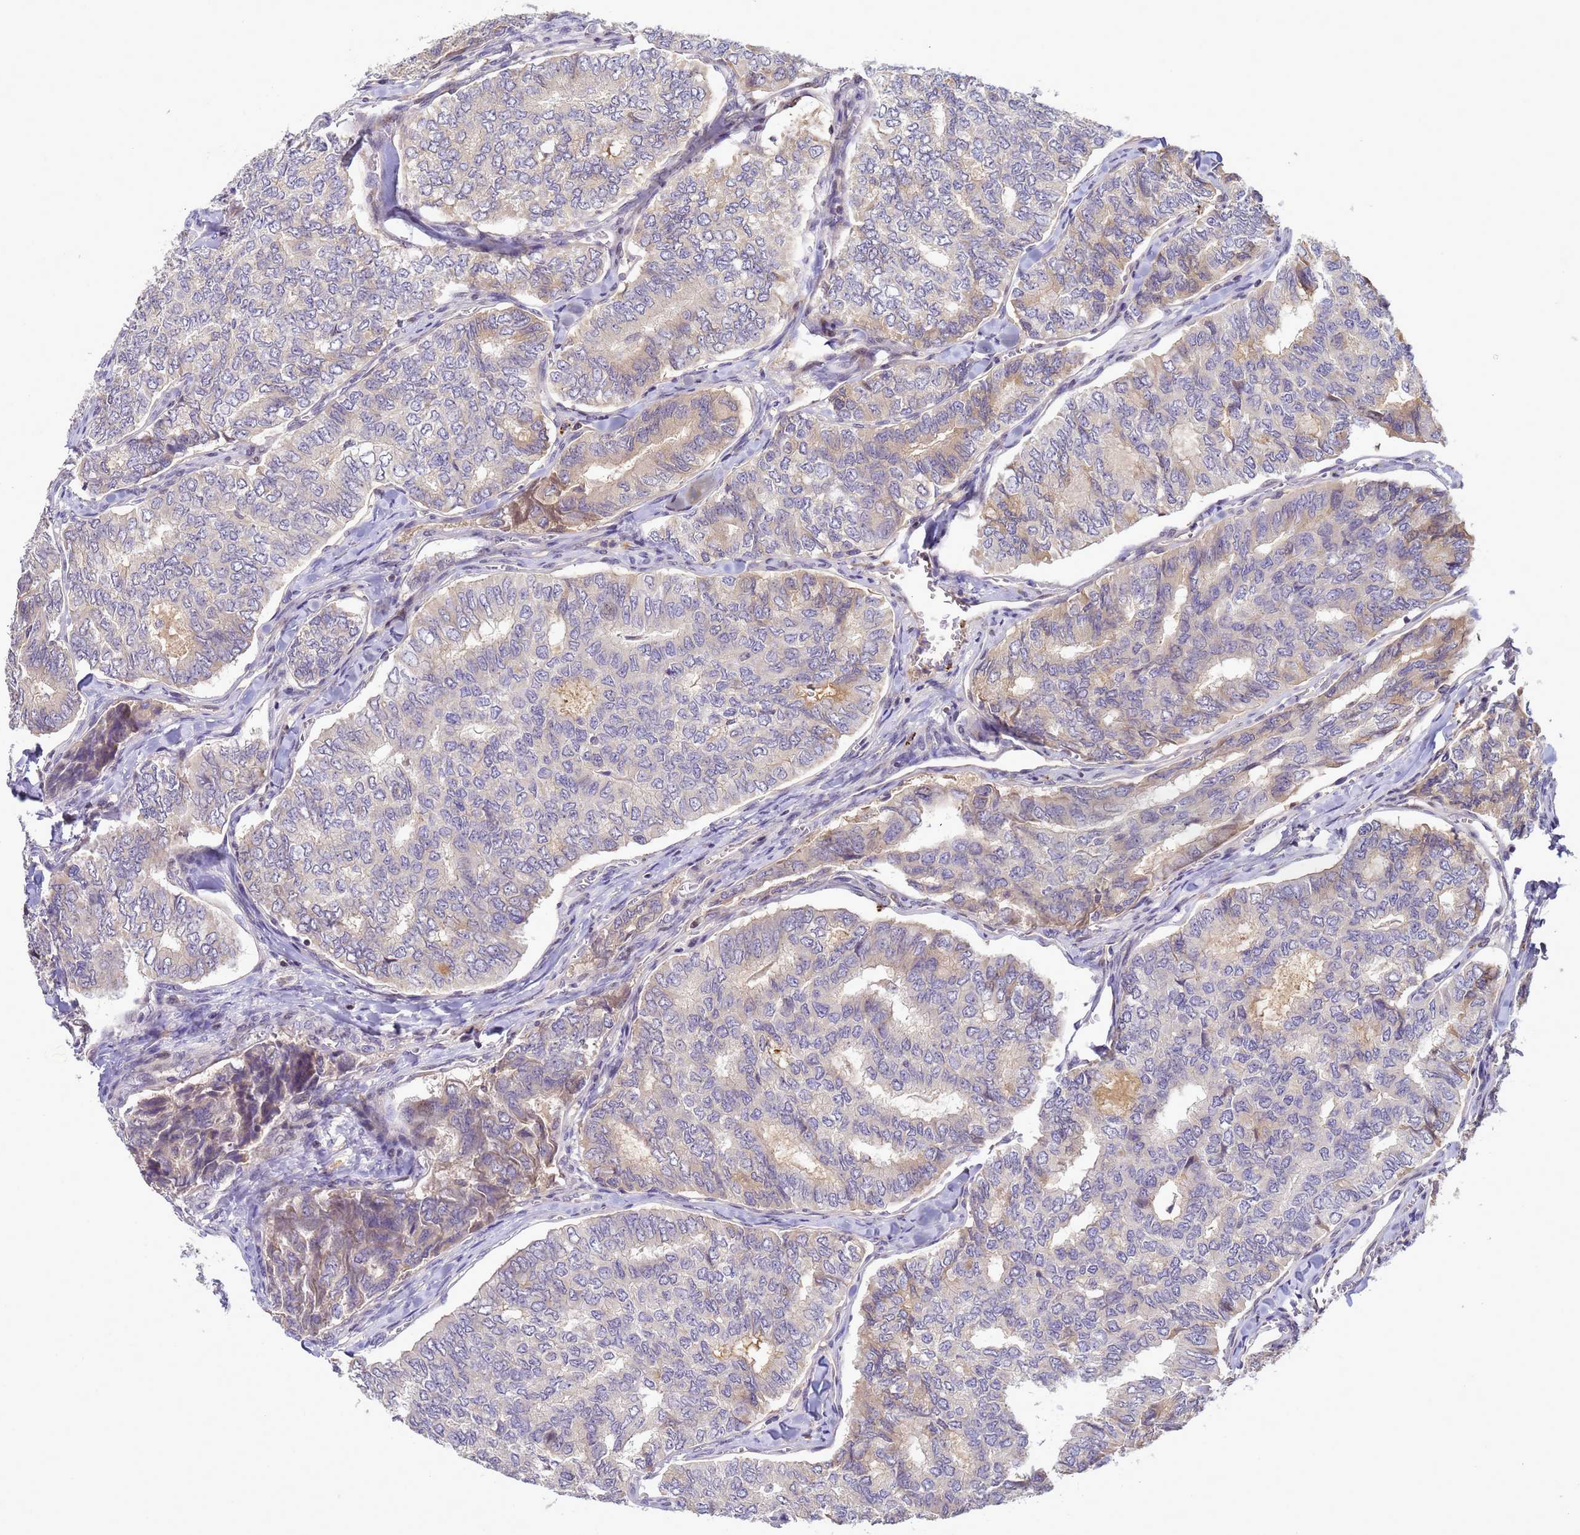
{"staining": {"intensity": "negative", "quantity": "none", "location": "none"}, "tissue": "thyroid cancer", "cell_type": "Tumor cells", "image_type": "cancer", "snomed": [{"axis": "morphology", "description": "Papillary adenocarcinoma, NOS"}, {"axis": "topography", "description": "Thyroid gland"}], "caption": "Thyroid cancer (papillary adenocarcinoma) was stained to show a protein in brown. There is no significant positivity in tumor cells.", "gene": "TMEM74B", "patient": {"sex": "female", "age": 35}}